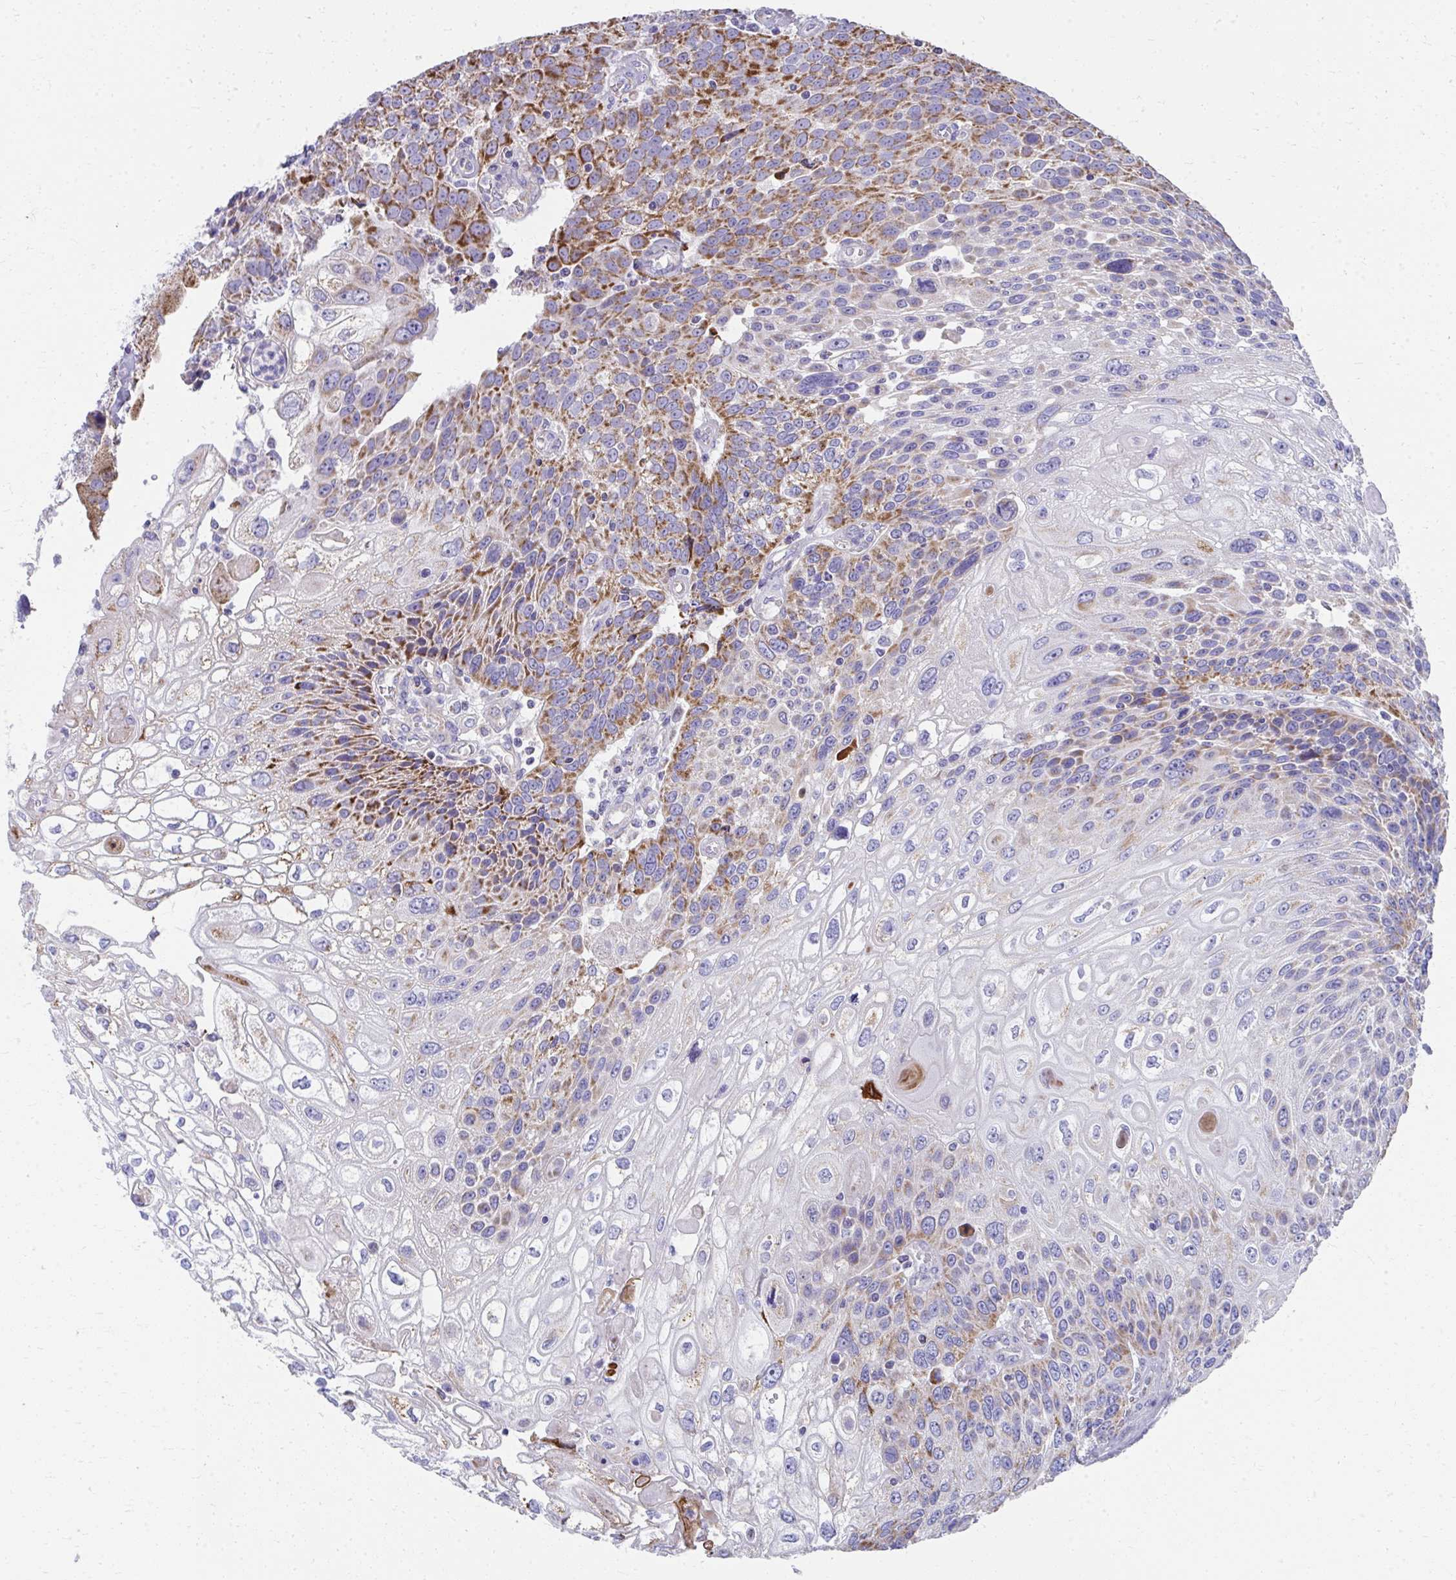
{"staining": {"intensity": "moderate", "quantity": "25%-75%", "location": "cytoplasmic/membranous"}, "tissue": "urothelial cancer", "cell_type": "Tumor cells", "image_type": "cancer", "snomed": [{"axis": "morphology", "description": "Urothelial carcinoma, High grade"}, {"axis": "topography", "description": "Urinary bladder"}], "caption": "The immunohistochemical stain labels moderate cytoplasmic/membranous staining in tumor cells of high-grade urothelial carcinoma tissue.", "gene": "IL37", "patient": {"sex": "female", "age": 70}}